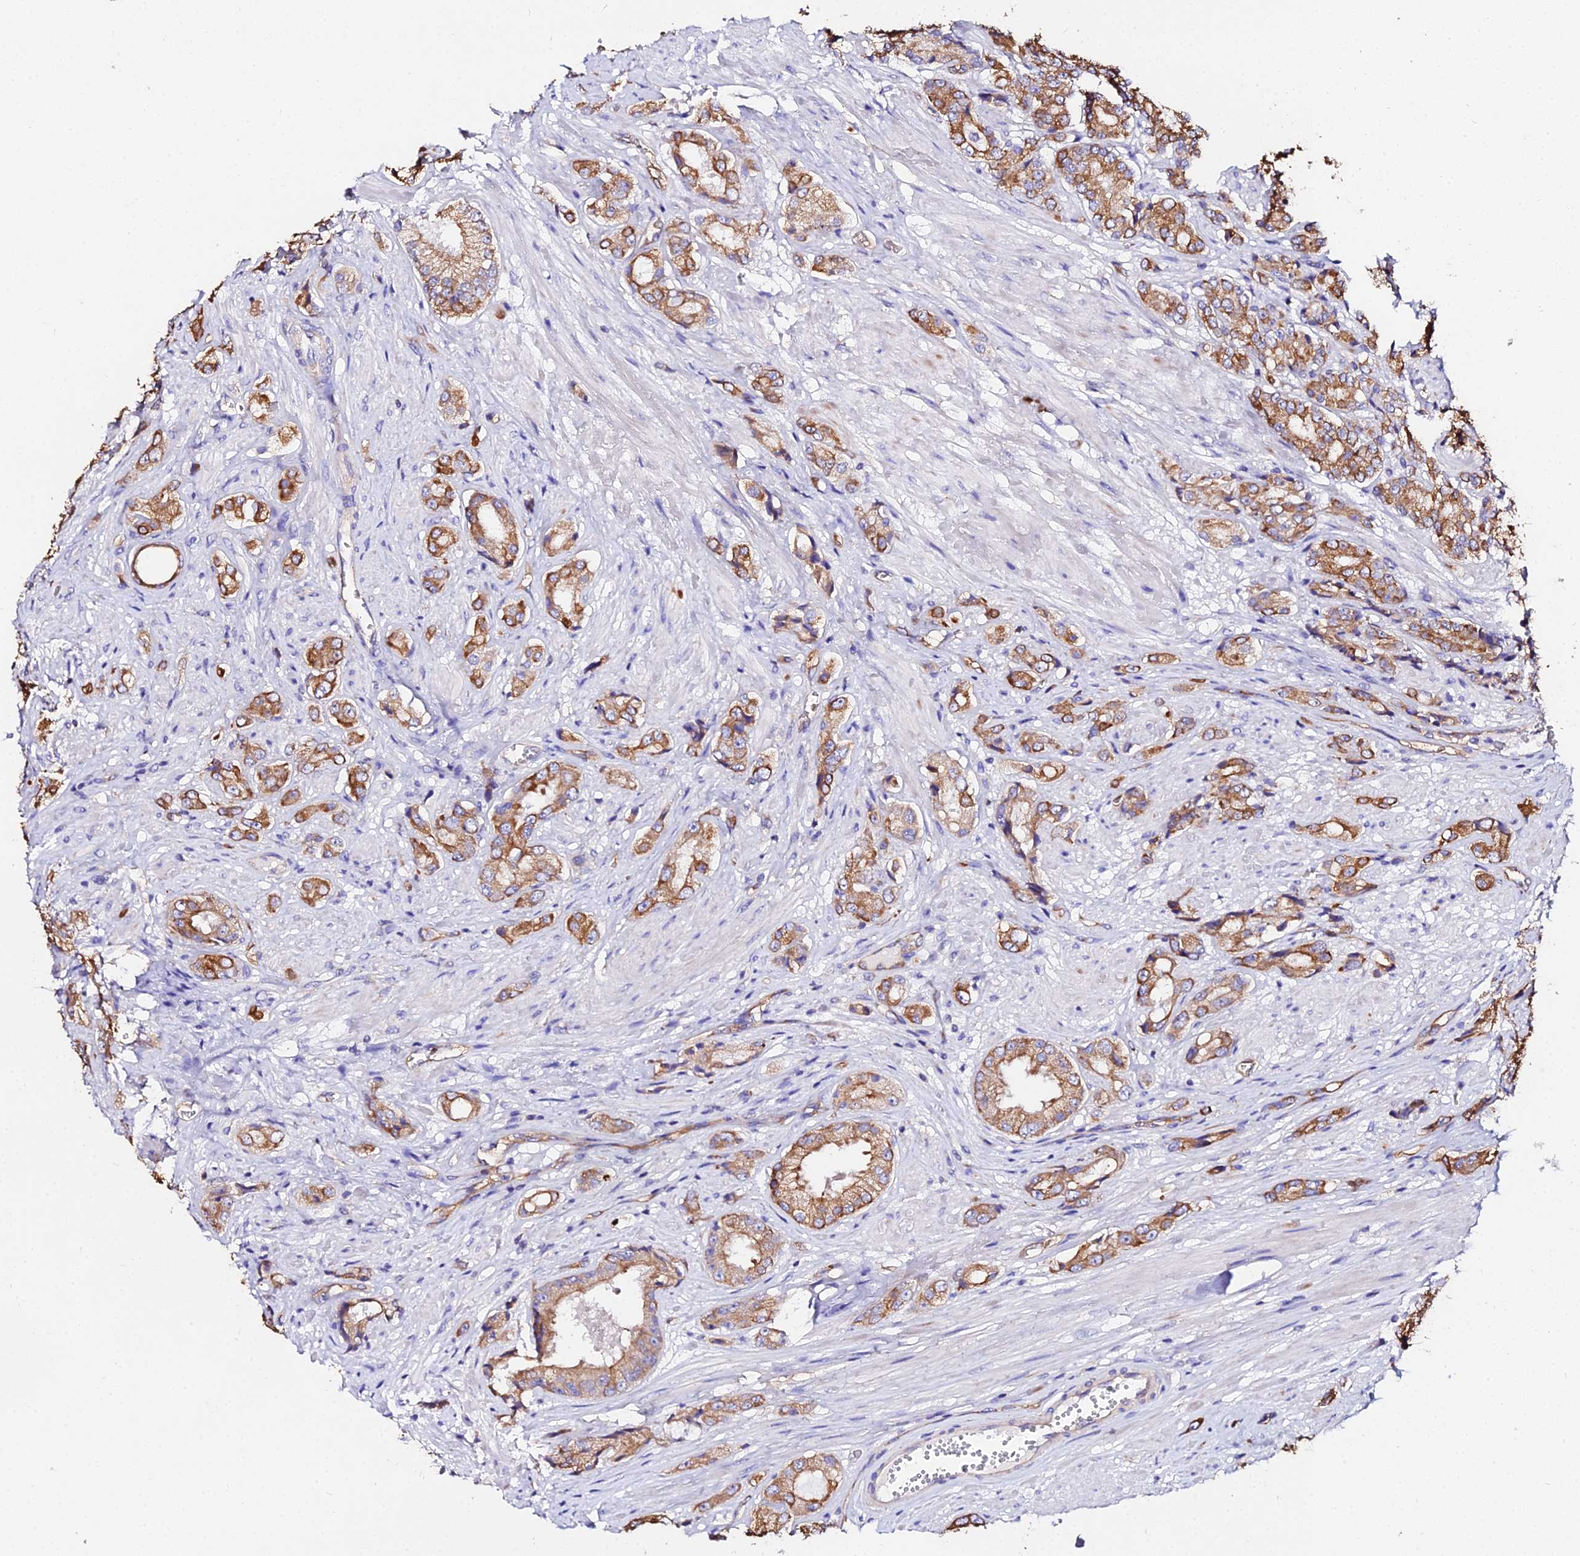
{"staining": {"intensity": "moderate", "quantity": ">75%", "location": "cytoplasmic/membranous"}, "tissue": "prostate cancer", "cell_type": "Tumor cells", "image_type": "cancer", "snomed": [{"axis": "morphology", "description": "Adenocarcinoma, High grade"}, {"axis": "topography", "description": "Prostate and seminal vesicle, NOS"}], "caption": "Tumor cells show medium levels of moderate cytoplasmic/membranous positivity in about >75% of cells in human prostate adenocarcinoma (high-grade). The staining was performed using DAB (3,3'-diaminobenzidine) to visualize the protein expression in brown, while the nuclei were stained in blue with hematoxylin (Magnification: 20x).", "gene": "DAW1", "patient": {"sex": "male", "age": 64}}